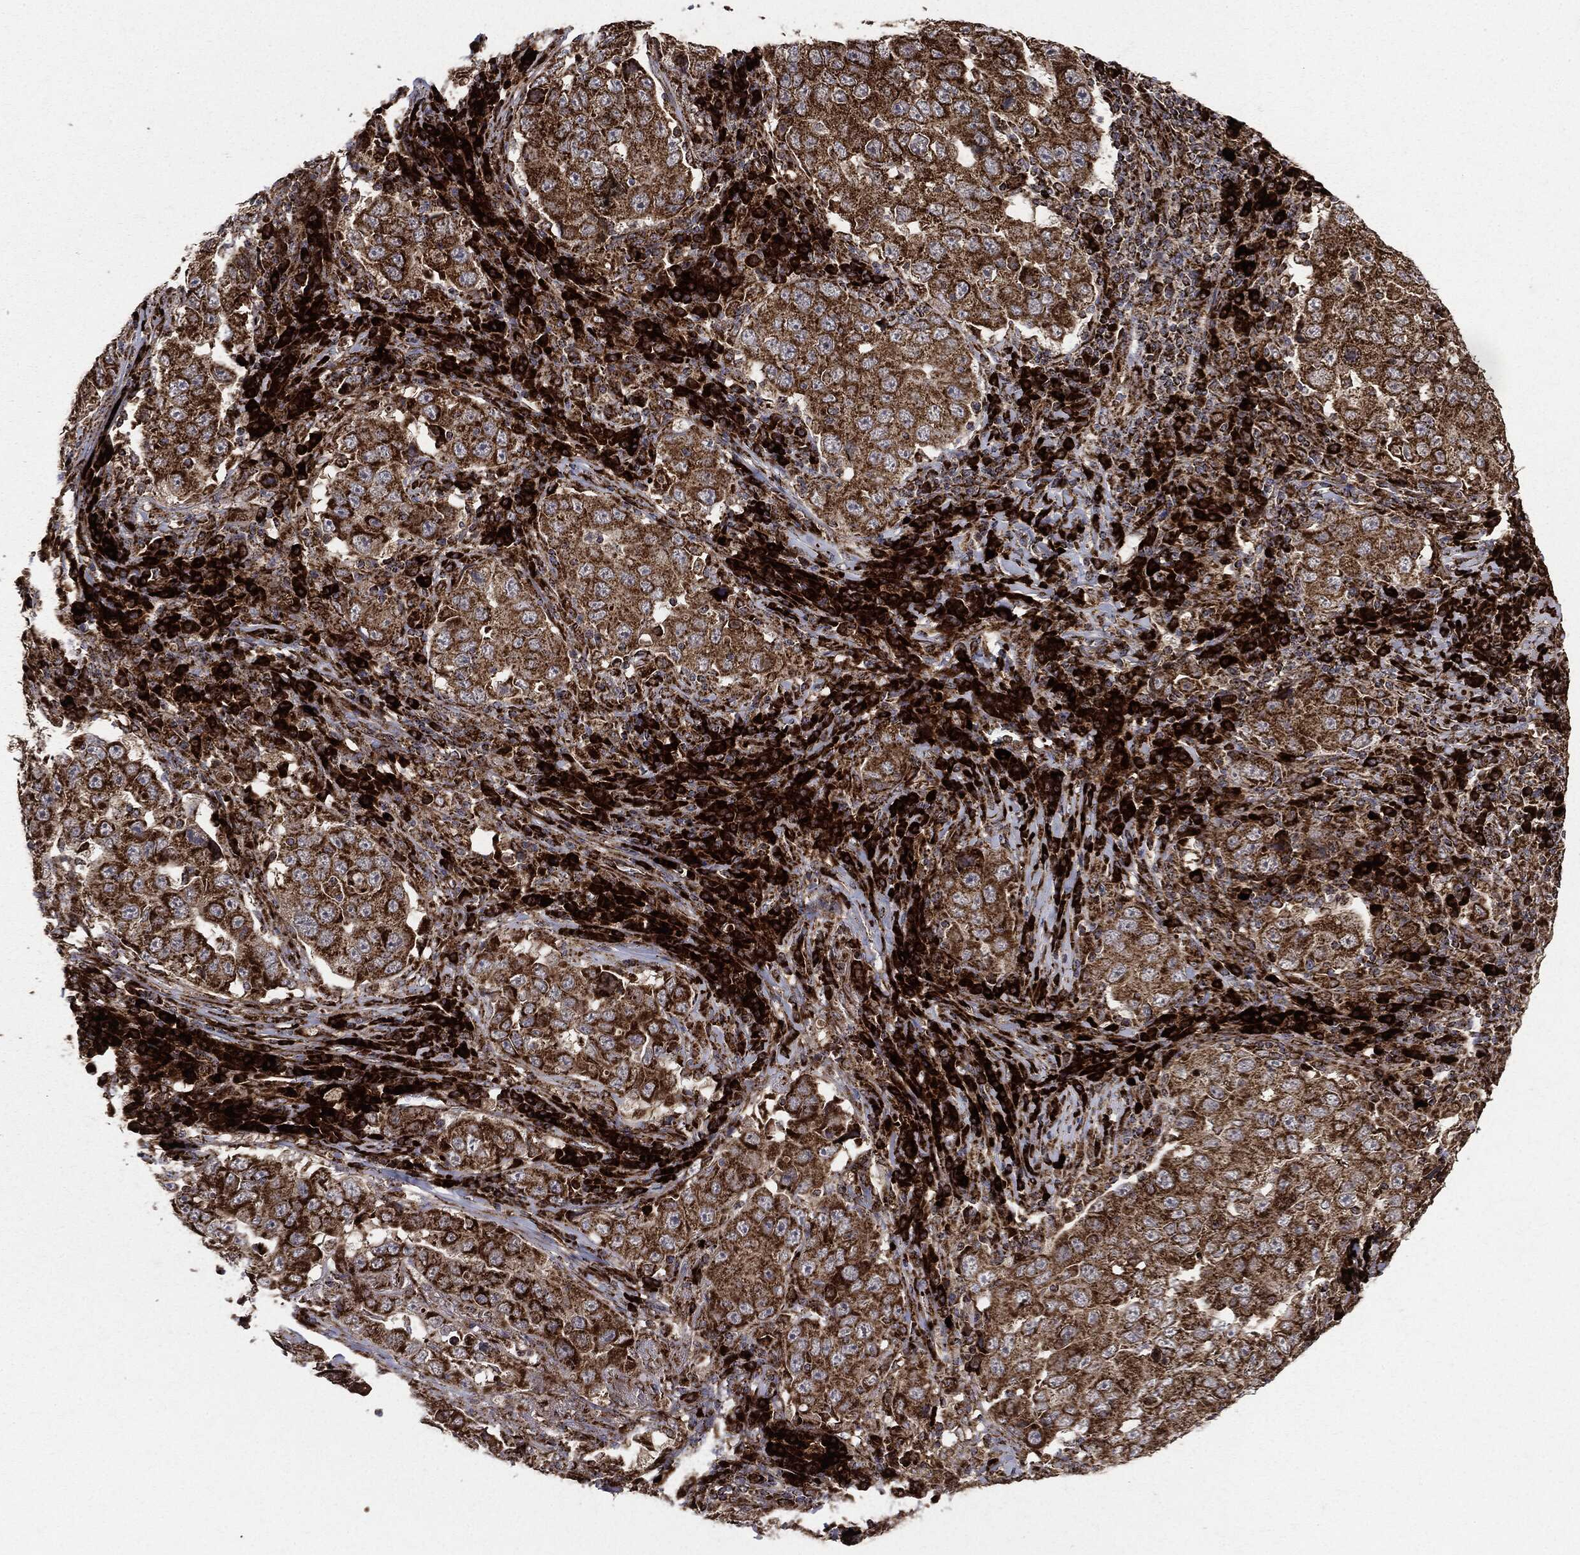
{"staining": {"intensity": "moderate", "quantity": ">75%", "location": "cytoplasmic/membranous"}, "tissue": "lung cancer", "cell_type": "Tumor cells", "image_type": "cancer", "snomed": [{"axis": "morphology", "description": "Adenocarcinoma, NOS"}, {"axis": "topography", "description": "Lung"}], "caption": "A brown stain shows moderate cytoplasmic/membranous expression of a protein in lung cancer (adenocarcinoma) tumor cells.", "gene": "MAP2K1", "patient": {"sex": "male", "age": 73}}